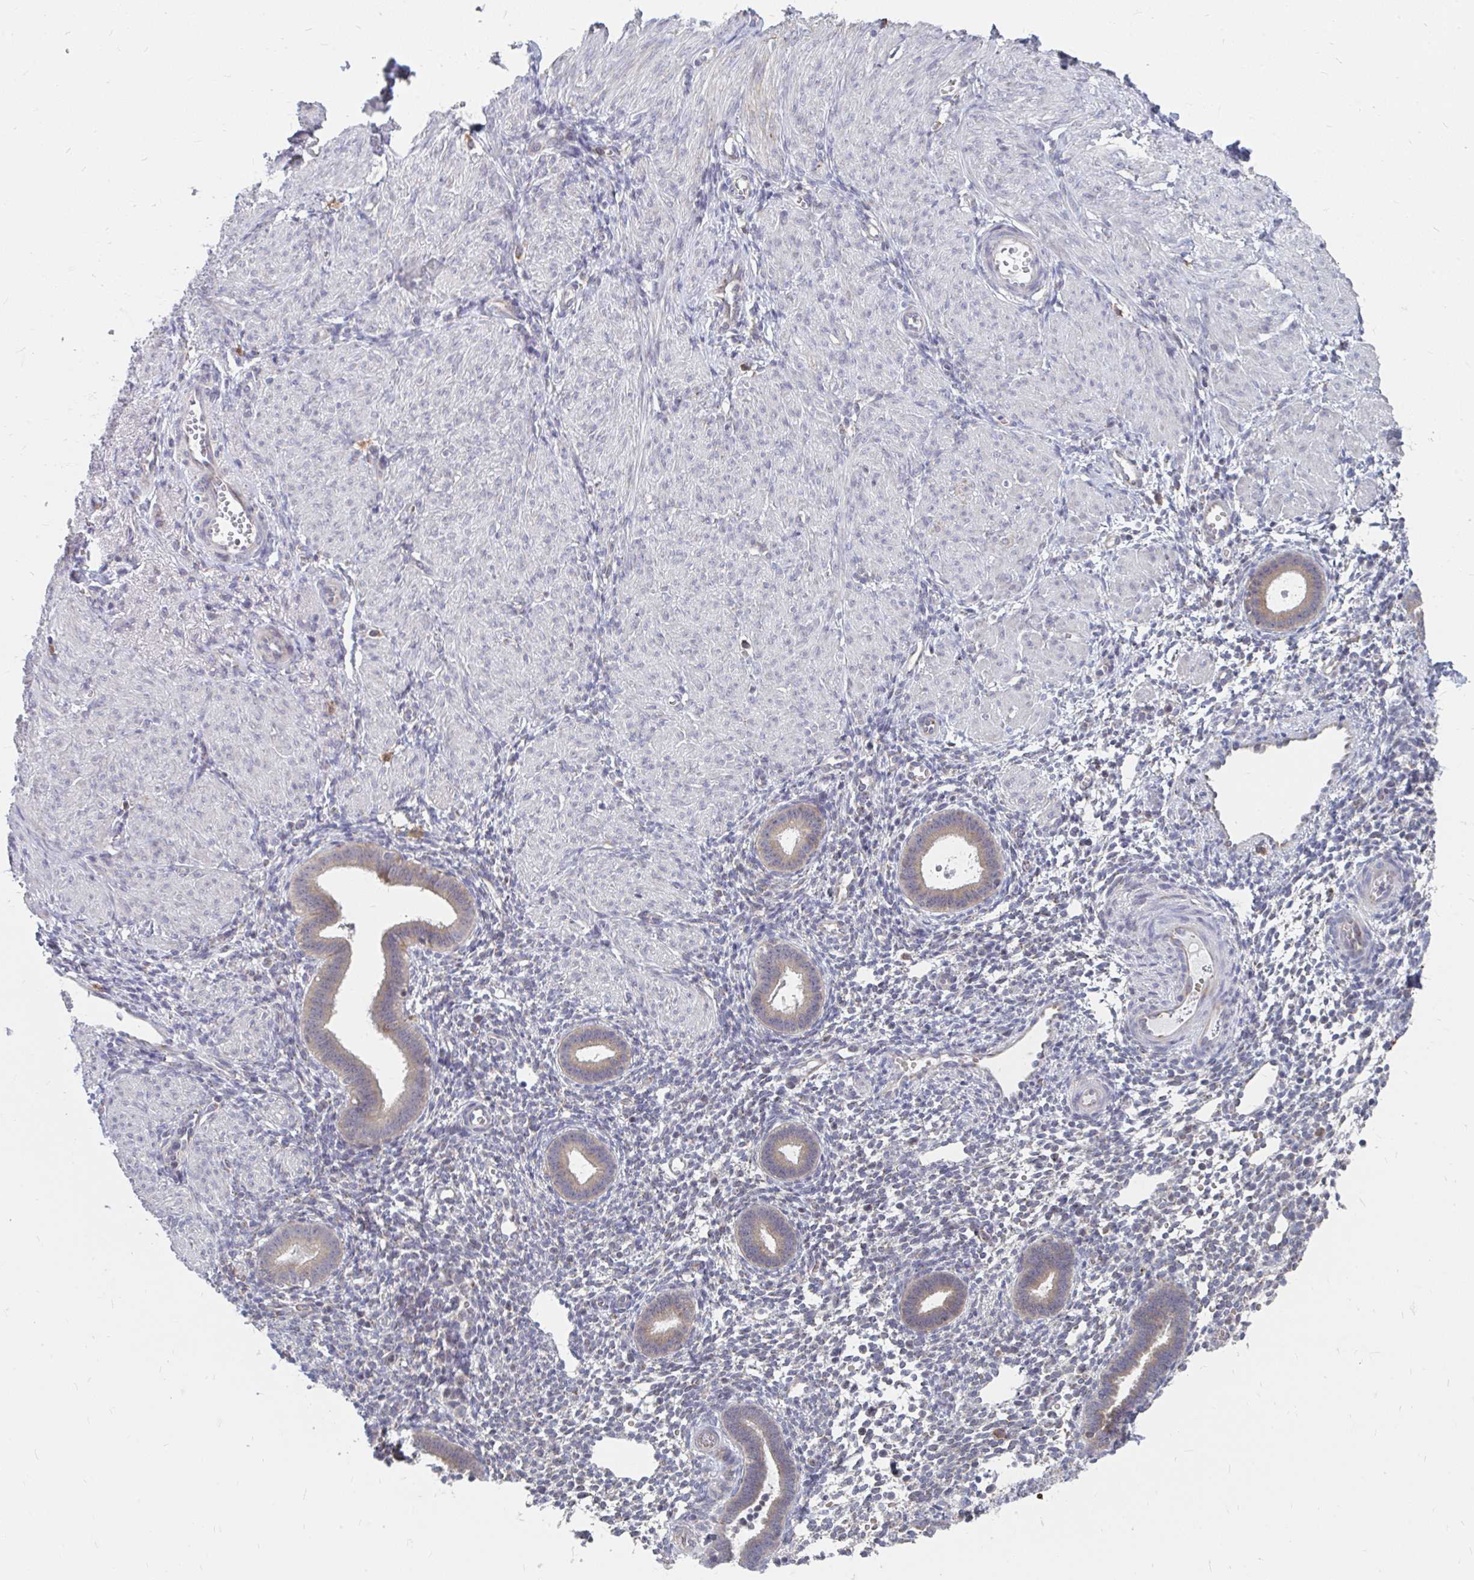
{"staining": {"intensity": "negative", "quantity": "none", "location": "none"}, "tissue": "endometrium", "cell_type": "Cells in endometrial stroma", "image_type": "normal", "snomed": [{"axis": "morphology", "description": "Normal tissue, NOS"}, {"axis": "topography", "description": "Endometrium"}], "caption": "The image shows no staining of cells in endometrial stroma in unremarkable endometrium.", "gene": "PABIR3", "patient": {"sex": "female", "age": 36}}